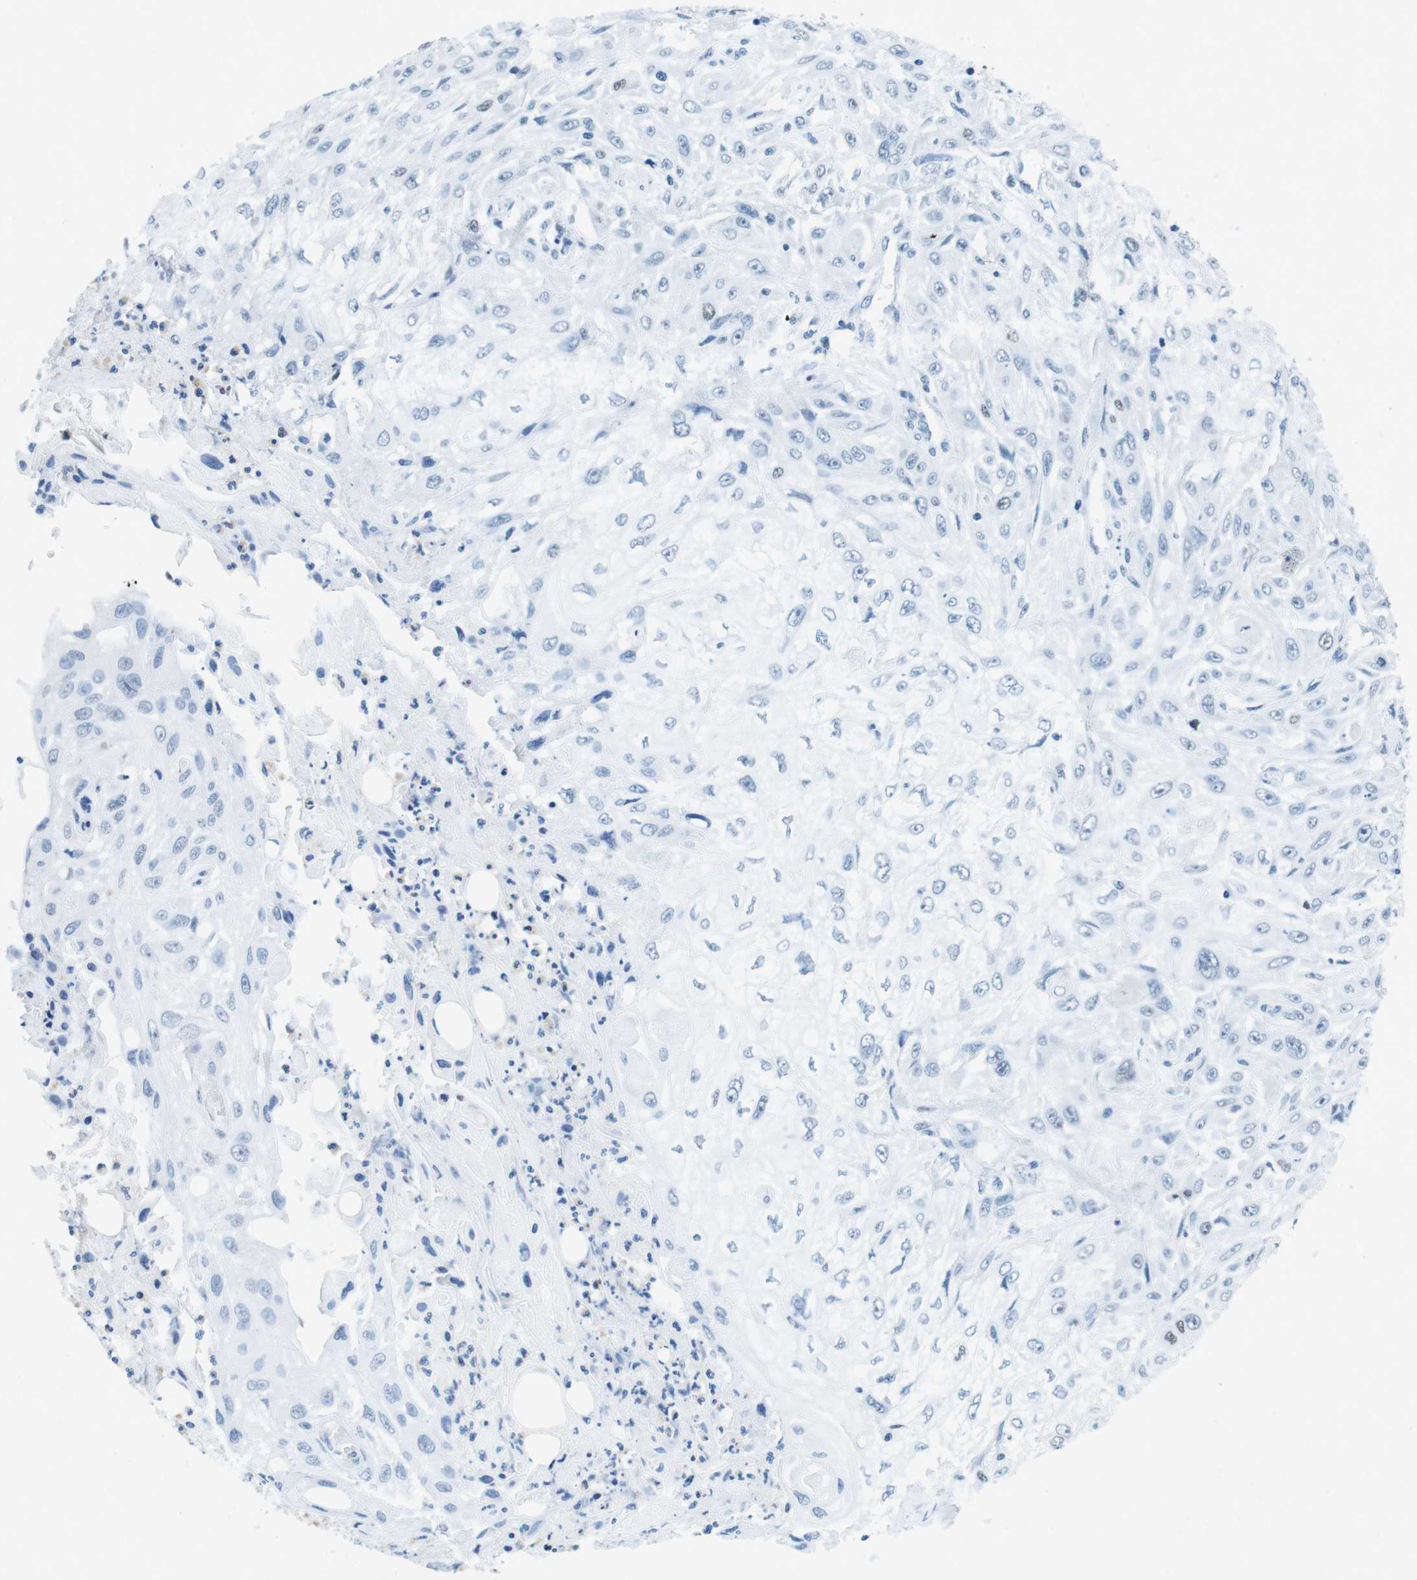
{"staining": {"intensity": "negative", "quantity": "none", "location": "none"}, "tissue": "skin cancer", "cell_type": "Tumor cells", "image_type": "cancer", "snomed": [{"axis": "morphology", "description": "Squamous cell carcinoma, NOS"}, {"axis": "topography", "description": "Skin"}], "caption": "The image displays no significant positivity in tumor cells of skin squamous cell carcinoma.", "gene": "CTAG1B", "patient": {"sex": "male", "age": 75}}